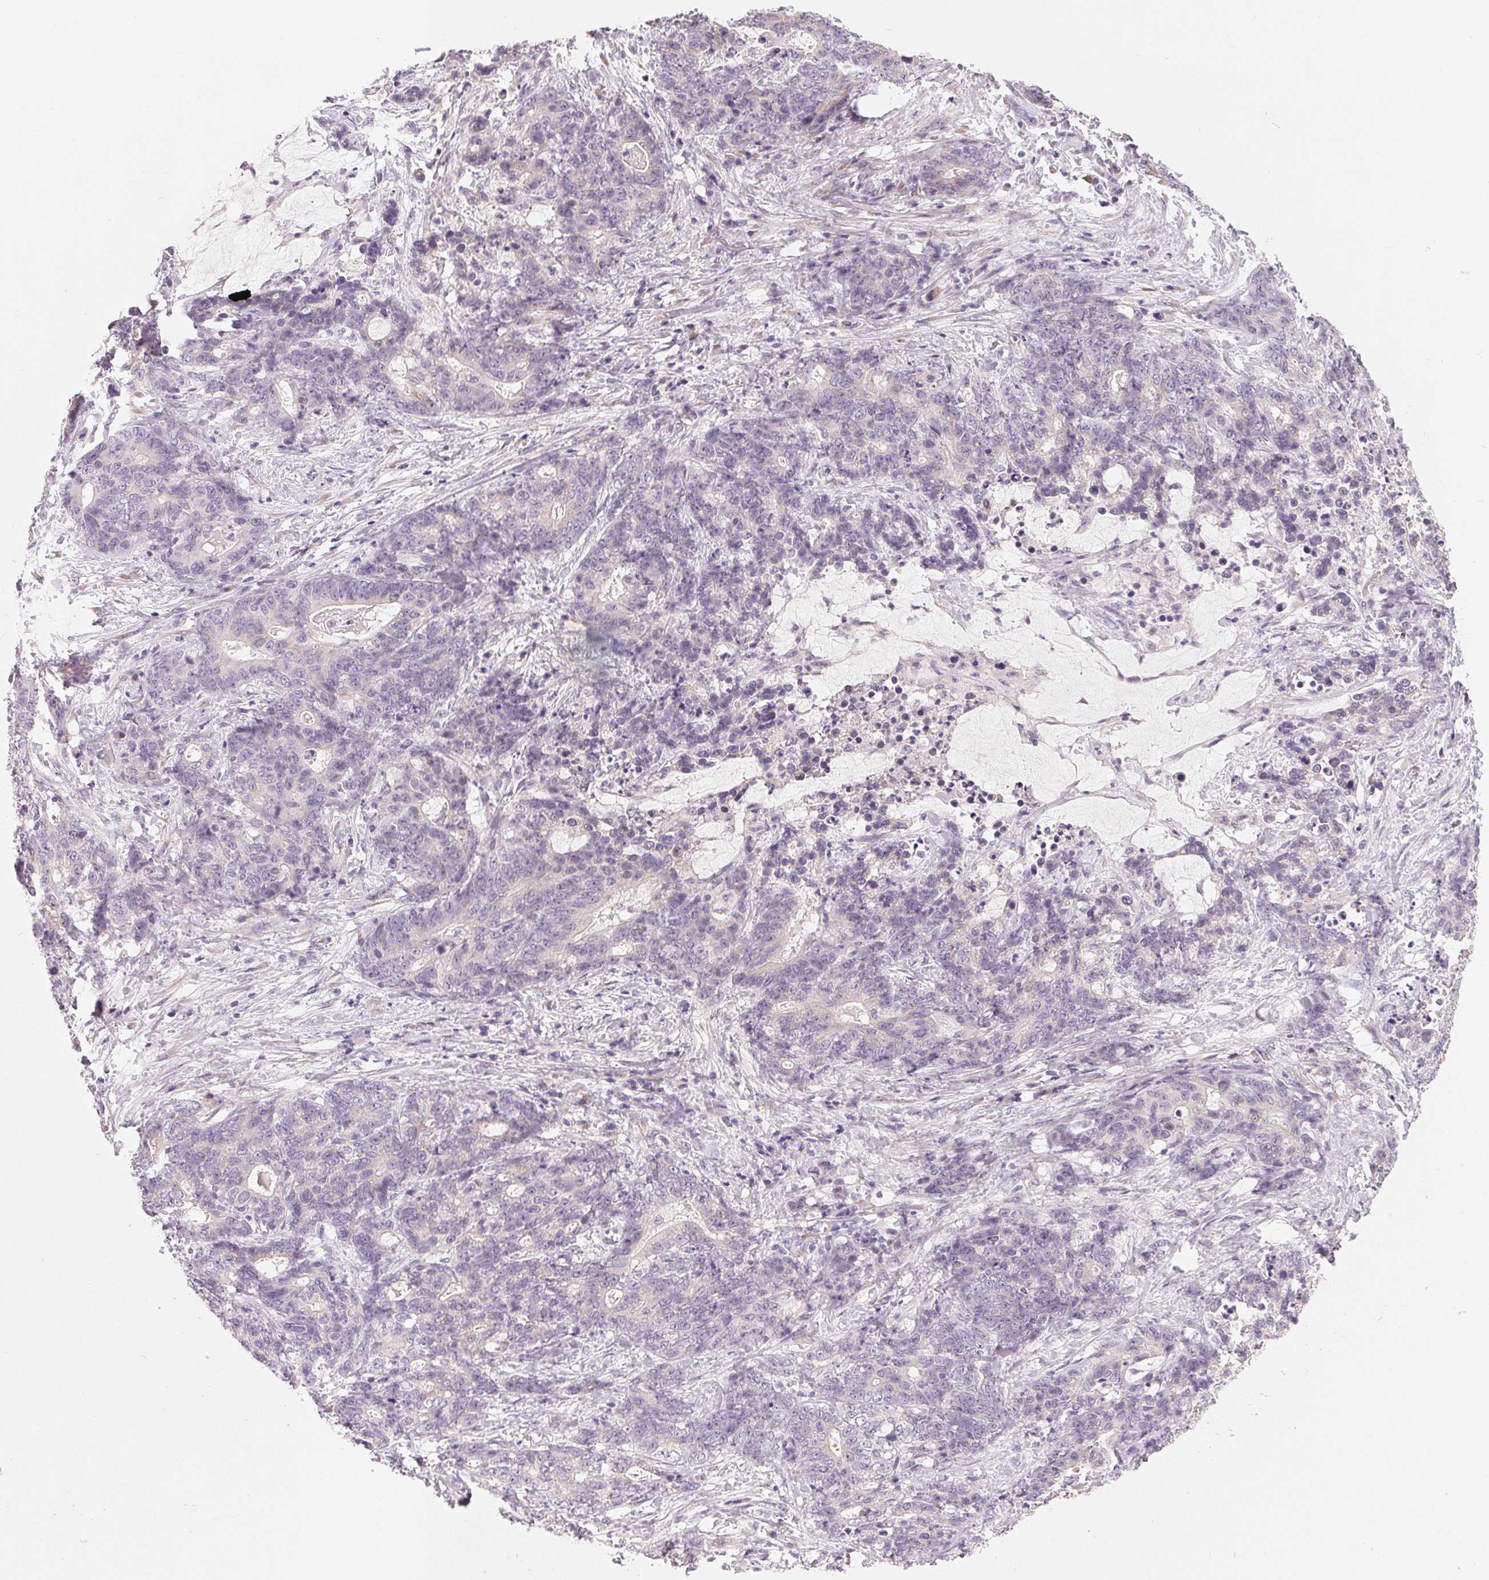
{"staining": {"intensity": "negative", "quantity": "none", "location": "none"}, "tissue": "stomach cancer", "cell_type": "Tumor cells", "image_type": "cancer", "snomed": [{"axis": "morphology", "description": "Normal tissue, NOS"}, {"axis": "morphology", "description": "Adenocarcinoma, NOS"}, {"axis": "topography", "description": "Stomach"}], "caption": "A high-resolution photomicrograph shows immunohistochemistry (IHC) staining of stomach cancer (adenocarcinoma), which exhibits no significant positivity in tumor cells. The staining was performed using DAB to visualize the protein expression in brown, while the nuclei were stained in blue with hematoxylin (Magnification: 20x).", "gene": "MYBL1", "patient": {"sex": "female", "age": 64}}